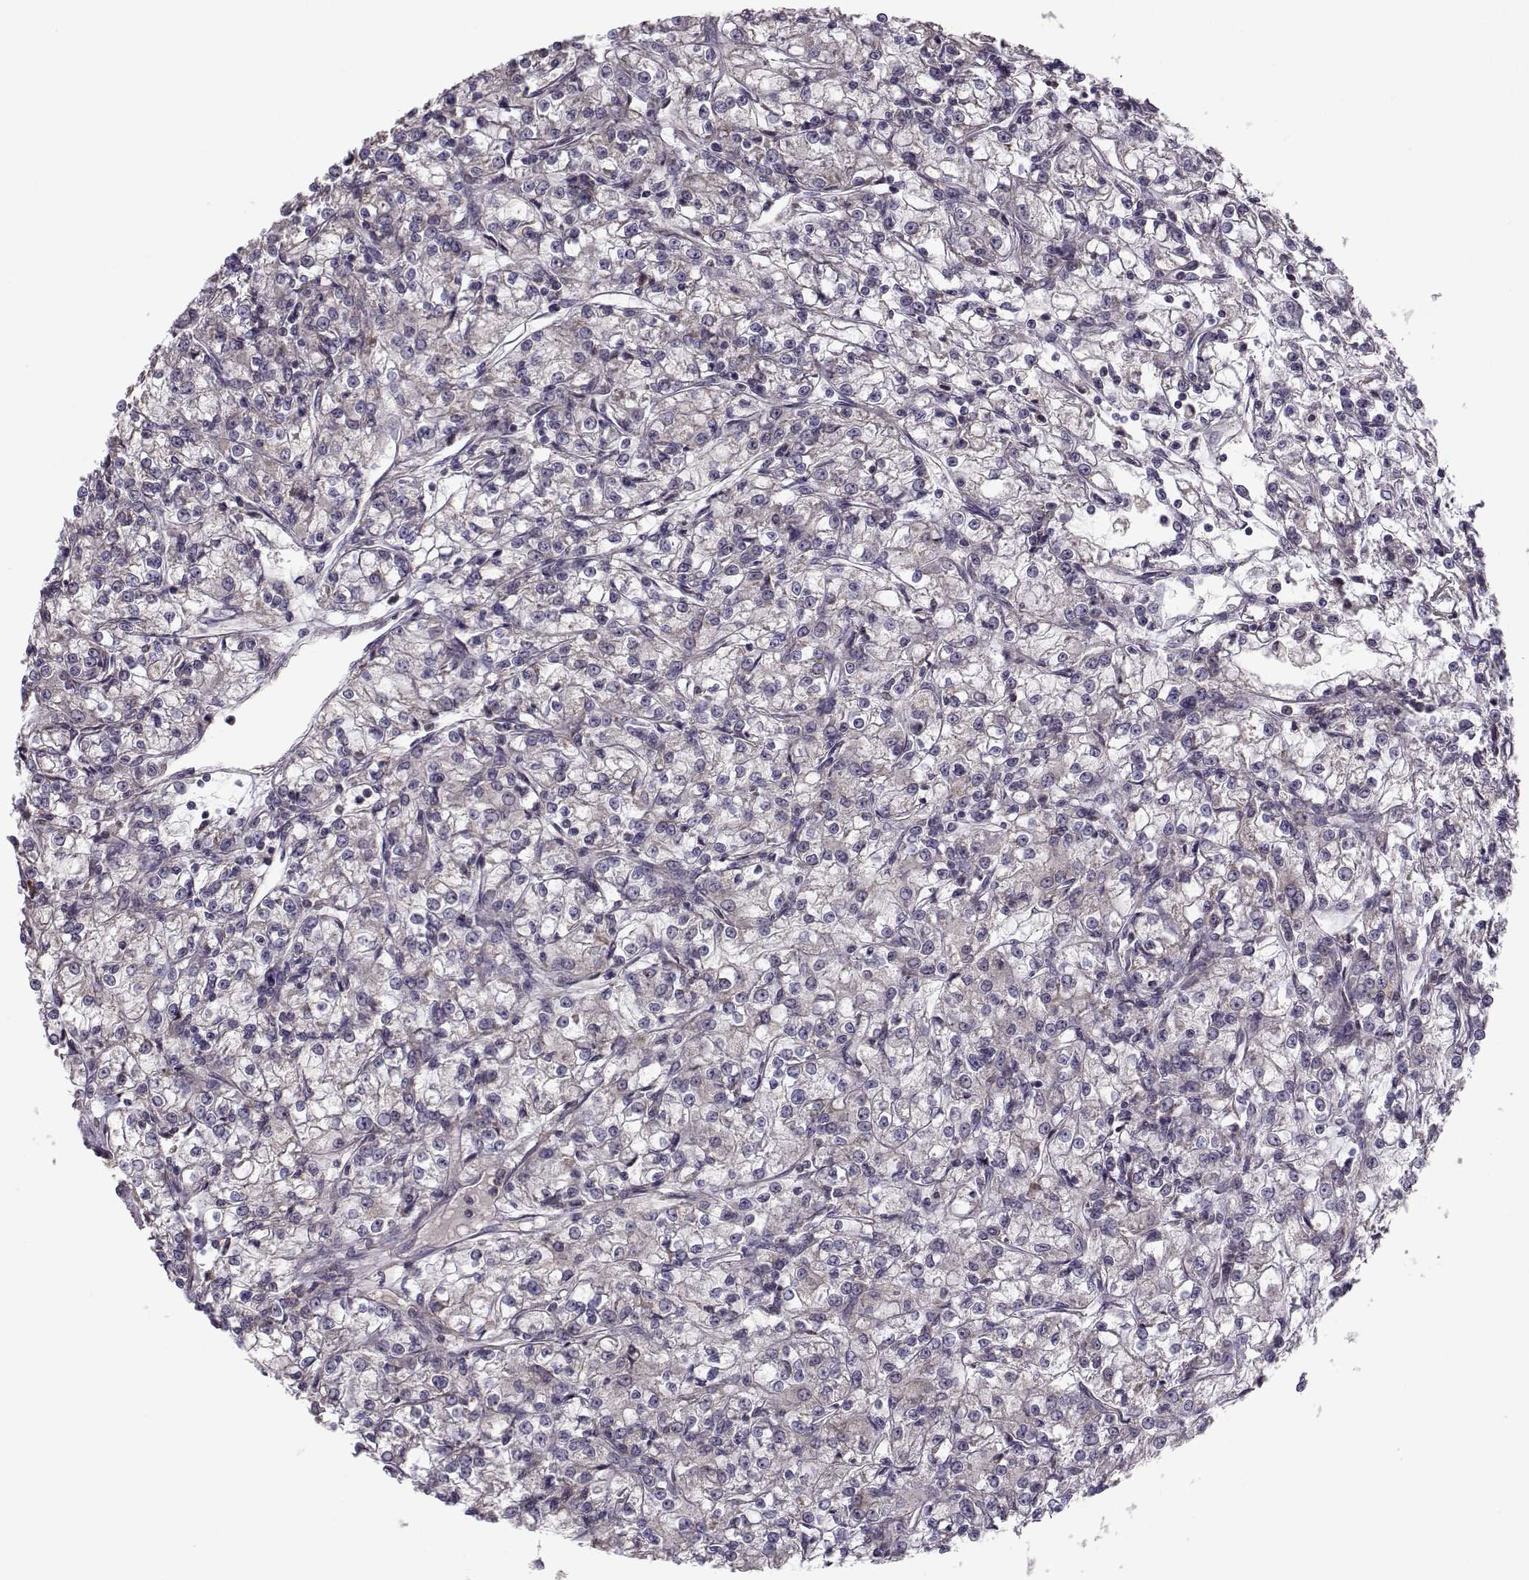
{"staining": {"intensity": "negative", "quantity": "none", "location": "none"}, "tissue": "renal cancer", "cell_type": "Tumor cells", "image_type": "cancer", "snomed": [{"axis": "morphology", "description": "Adenocarcinoma, NOS"}, {"axis": "topography", "description": "Kidney"}], "caption": "Immunohistochemical staining of human renal cancer demonstrates no significant positivity in tumor cells. (DAB (3,3'-diaminobenzidine) immunohistochemistry, high magnification).", "gene": "ENTPD8", "patient": {"sex": "female", "age": 59}}